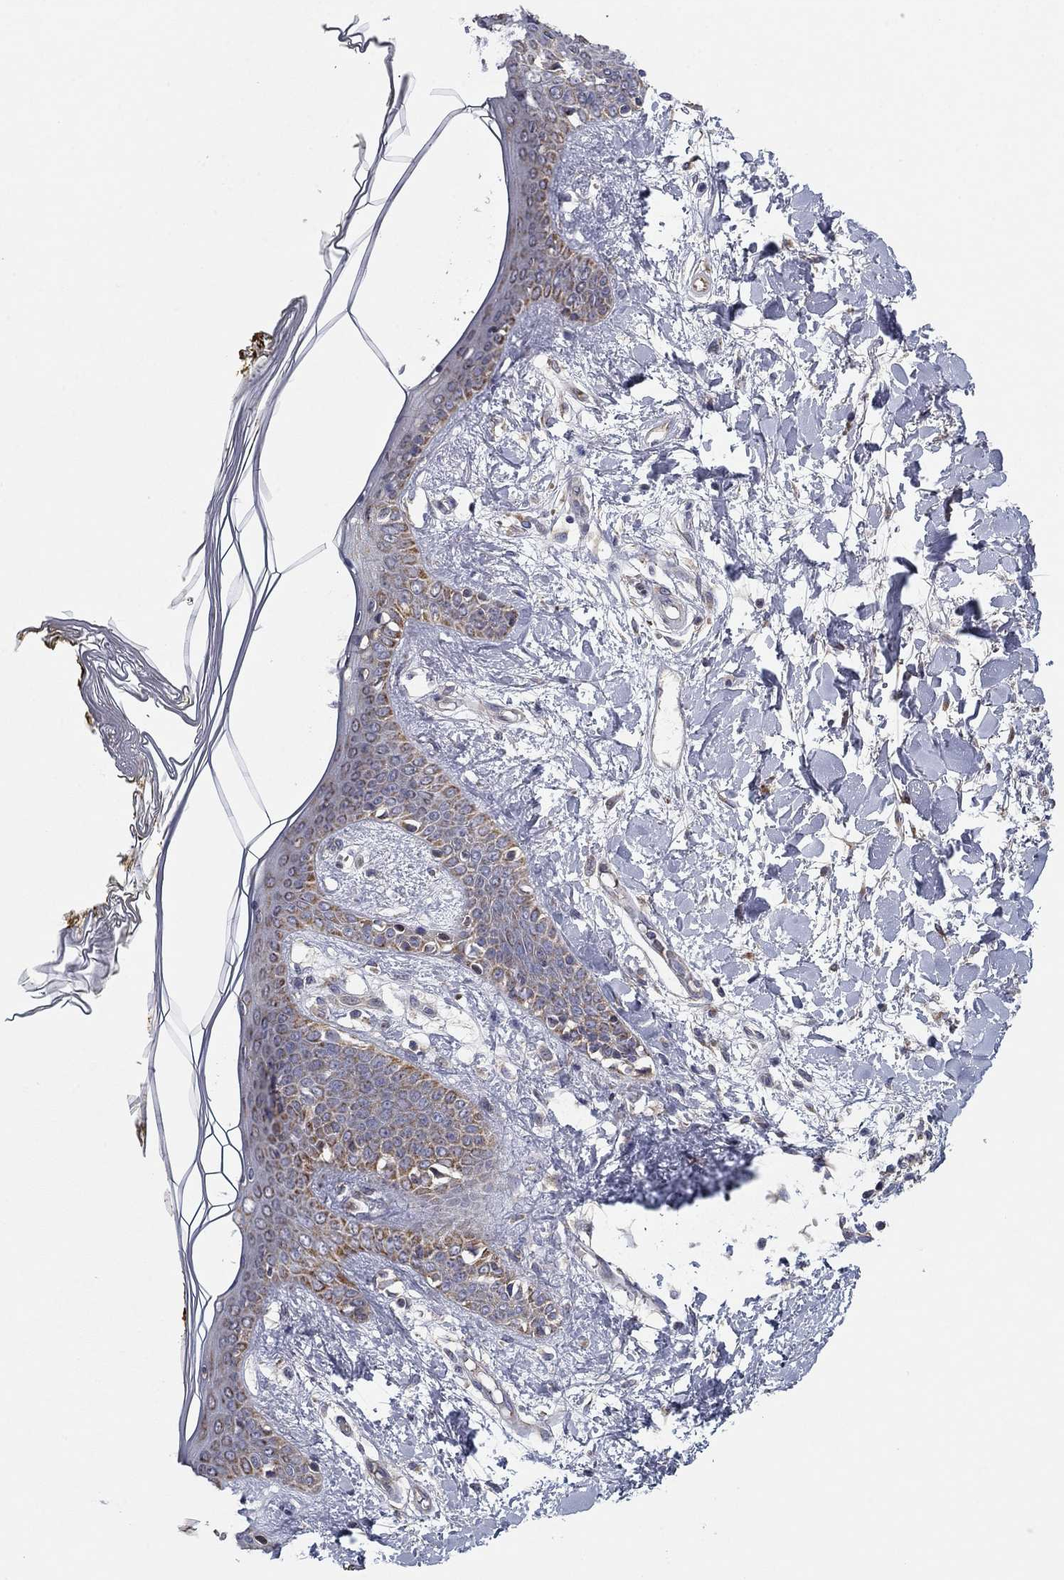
{"staining": {"intensity": "negative", "quantity": "none", "location": "none"}, "tissue": "skin", "cell_type": "Fibroblasts", "image_type": "normal", "snomed": [{"axis": "morphology", "description": "Normal tissue, NOS"}, {"axis": "topography", "description": "Skin"}], "caption": "Immunohistochemistry (IHC) micrograph of benign skin: skin stained with DAB demonstrates no significant protein expression in fibroblasts.", "gene": "MMAA", "patient": {"sex": "female", "age": 34}}